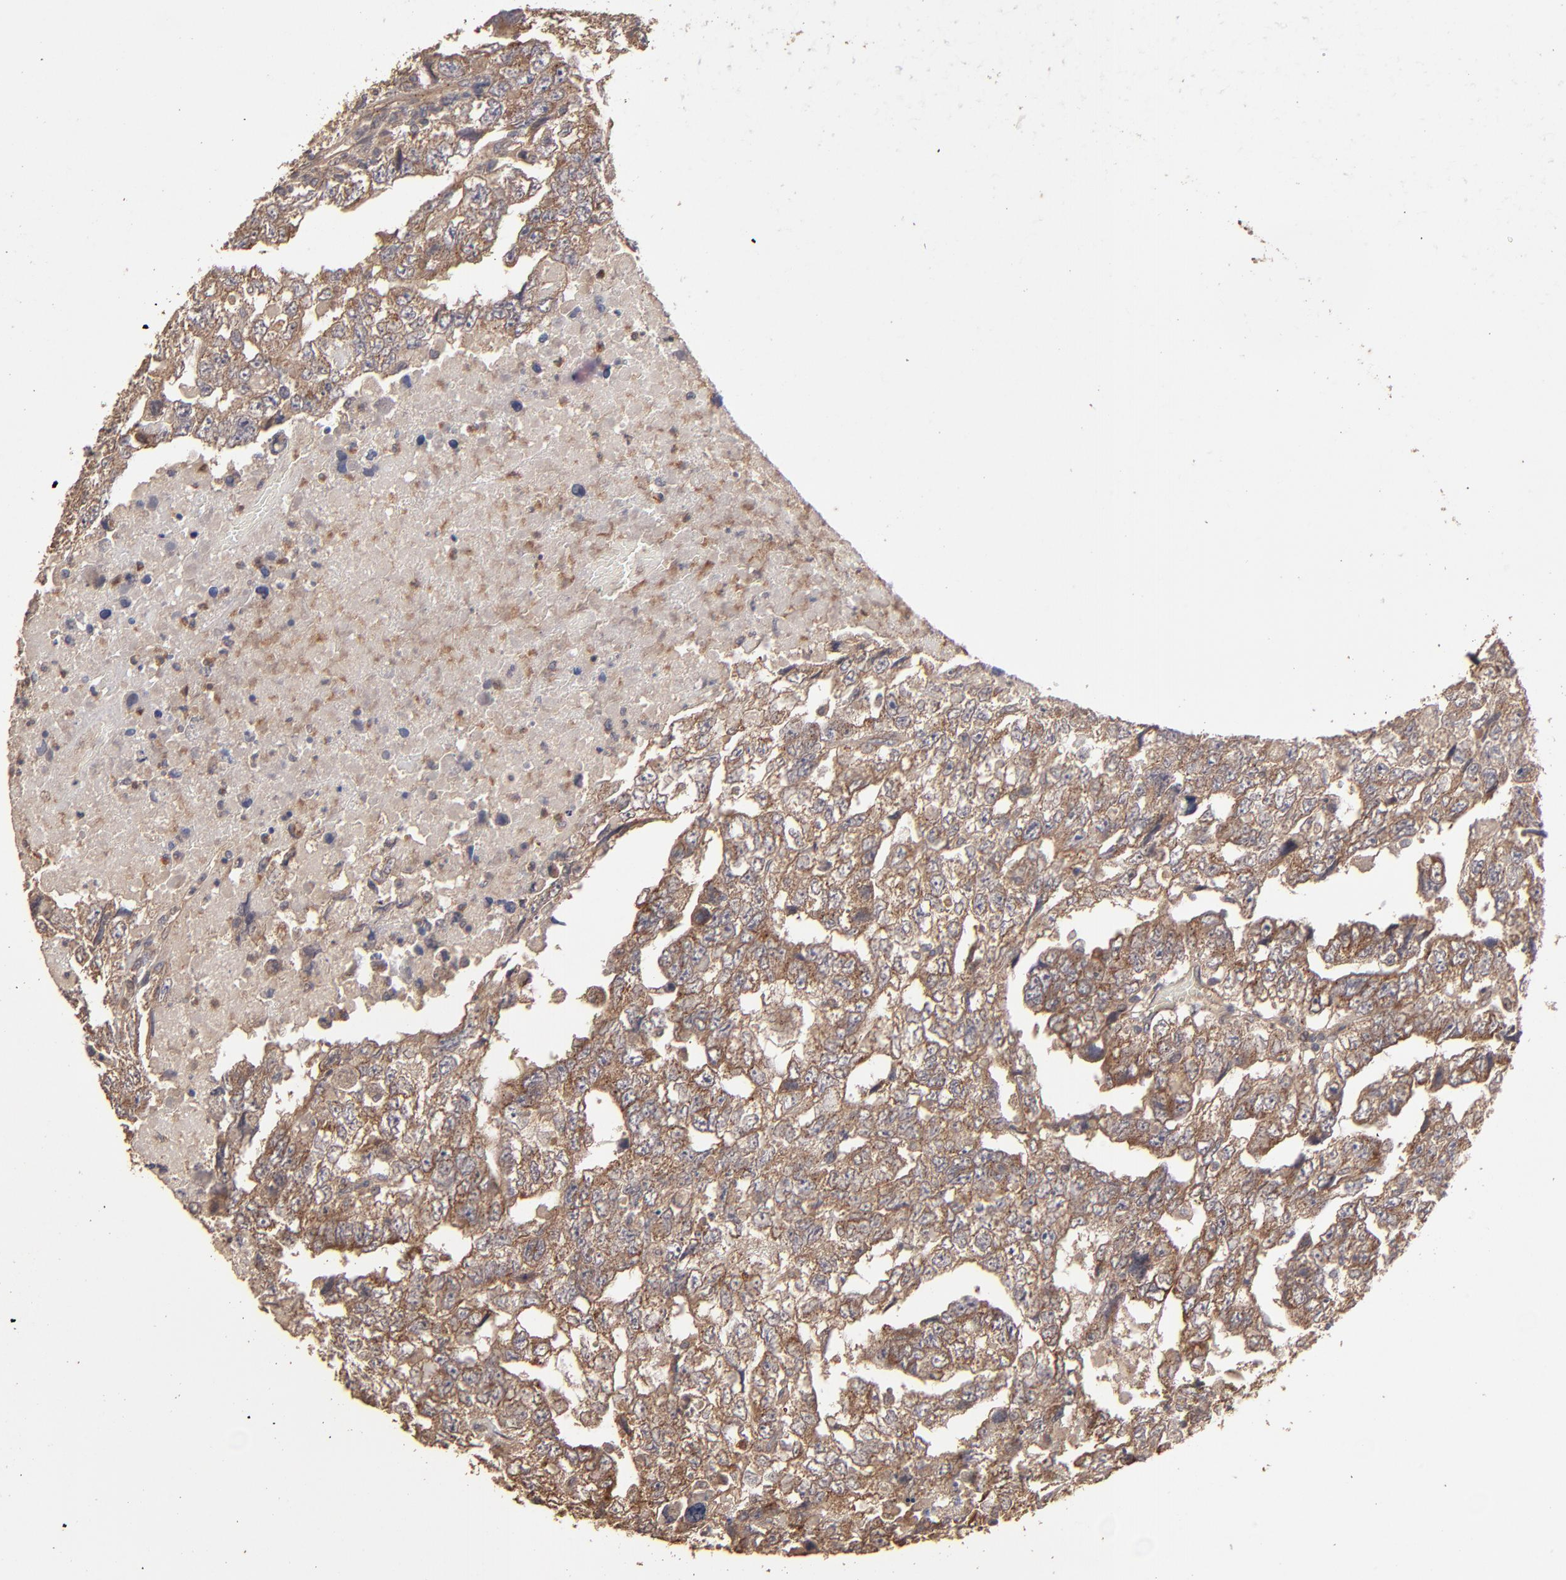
{"staining": {"intensity": "weak", "quantity": ">75%", "location": "cytoplasmic/membranous"}, "tissue": "testis cancer", "cell_type": "Tumor cells", "image_type": "cancer", "snomed": [{"axis": "morphology", "description": "Carcinoma, Embryonal, NOS"}, {"axis": "topography", "description": "Testis"}], "caption": "Protein staining of embryonal carcinoma (testis) tissue demonstrates weak cytoplasmic/membranous expression in about >75% of tumor cells.", "gene": "MMP2", "patient": {"sex": "male", "age": 36}}